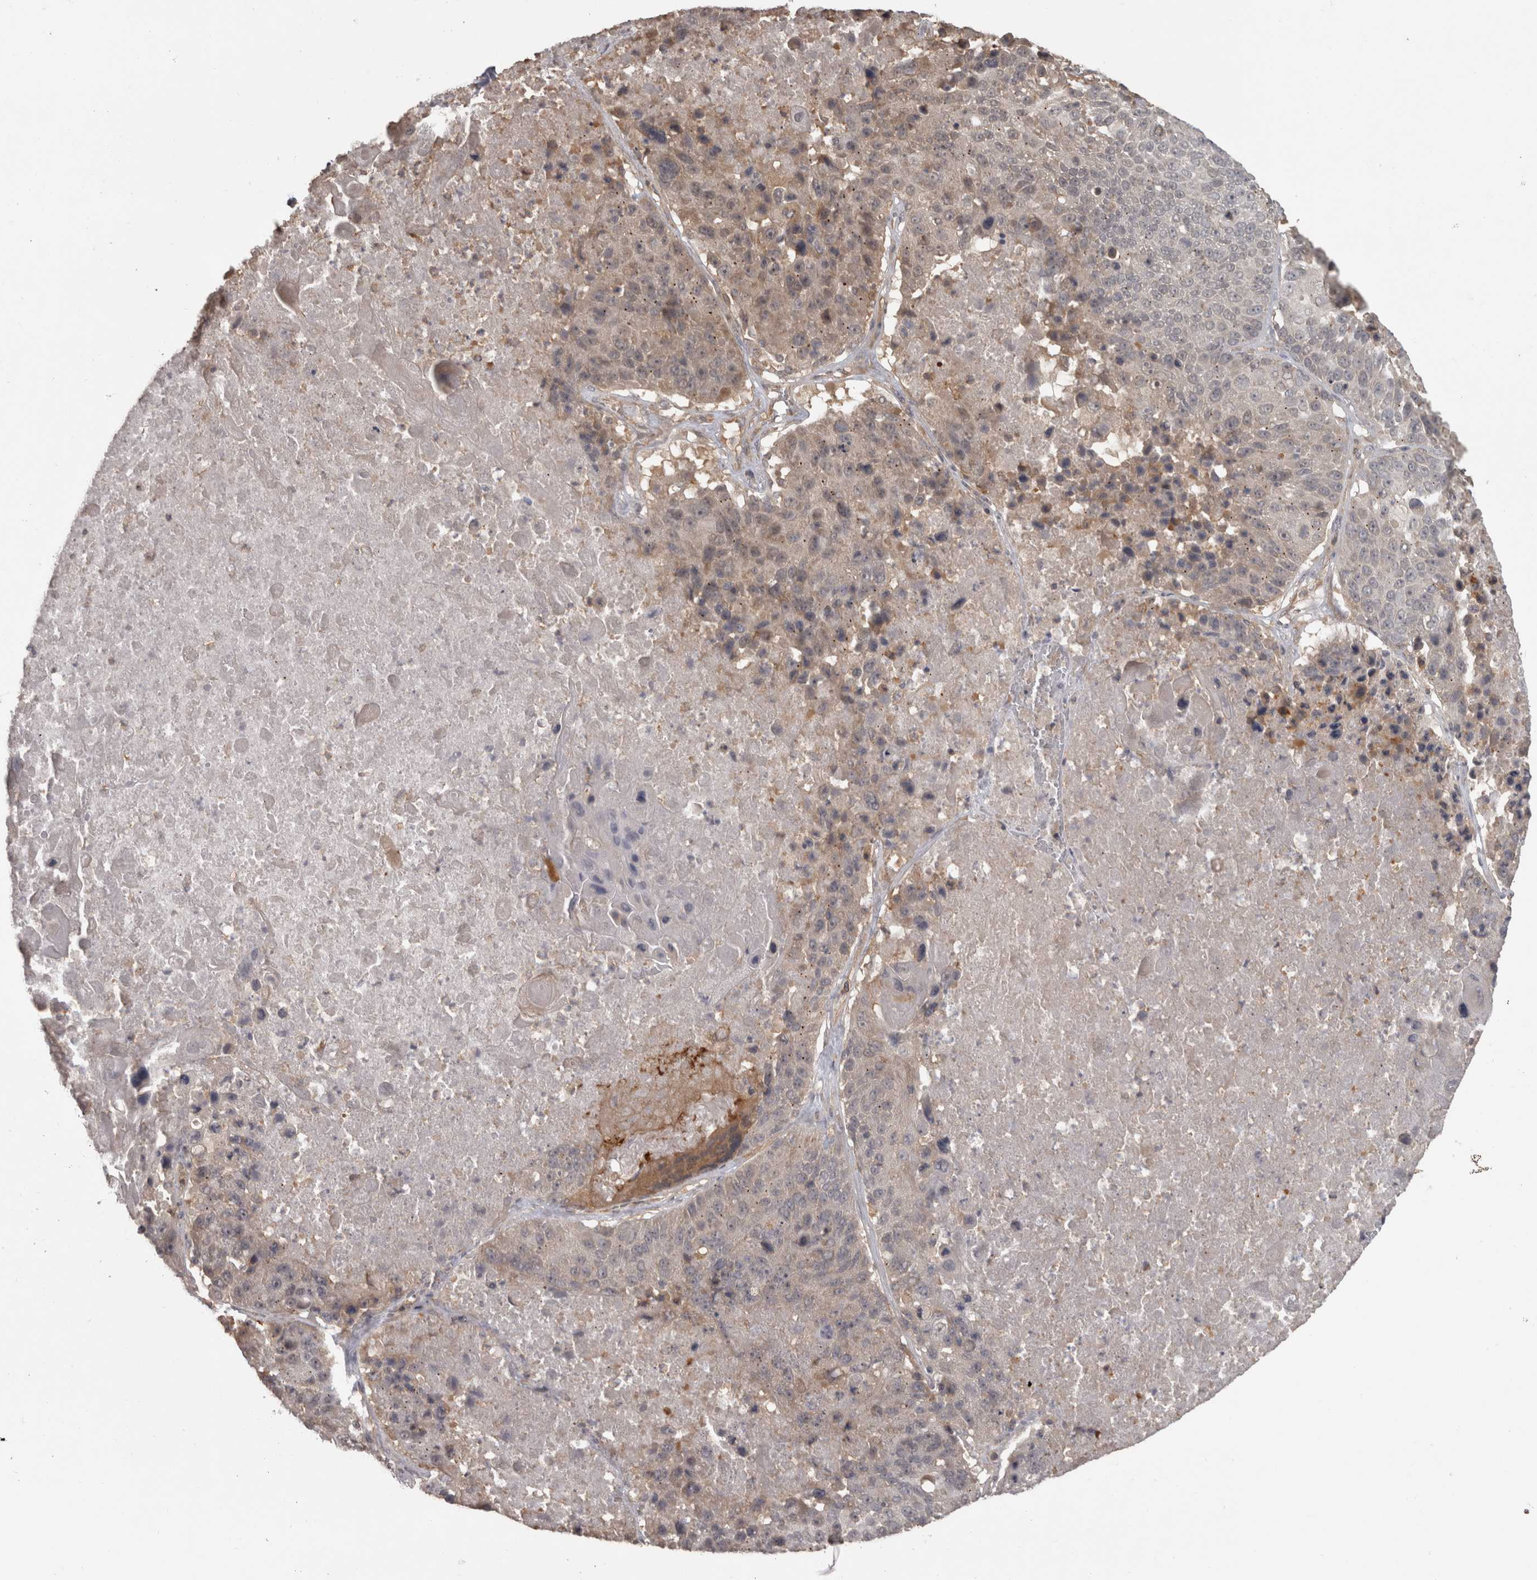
{"staining": {"intensity": "weak", "quantity": "<25%", "location": "cytoplasmic/membranous"}, "tissue": "lung cancer", "cell_type": "Tumor cells", "image_type": "cancer", "snomed": [{"axis": "morphology", "description": "Squamous cell carcinoma, NOS"}, {"axis": "topography", "description": "Lung"}], "caption": "Tumor cells show no significant staining in lung cancer. (Brightfield microscopy of DAB (3,3'-diaminobenzidine) immunohistochemistry (IHC) at high magnification).", "gene": "MICU3", "patient": {"sex": "male", "age": 61}}